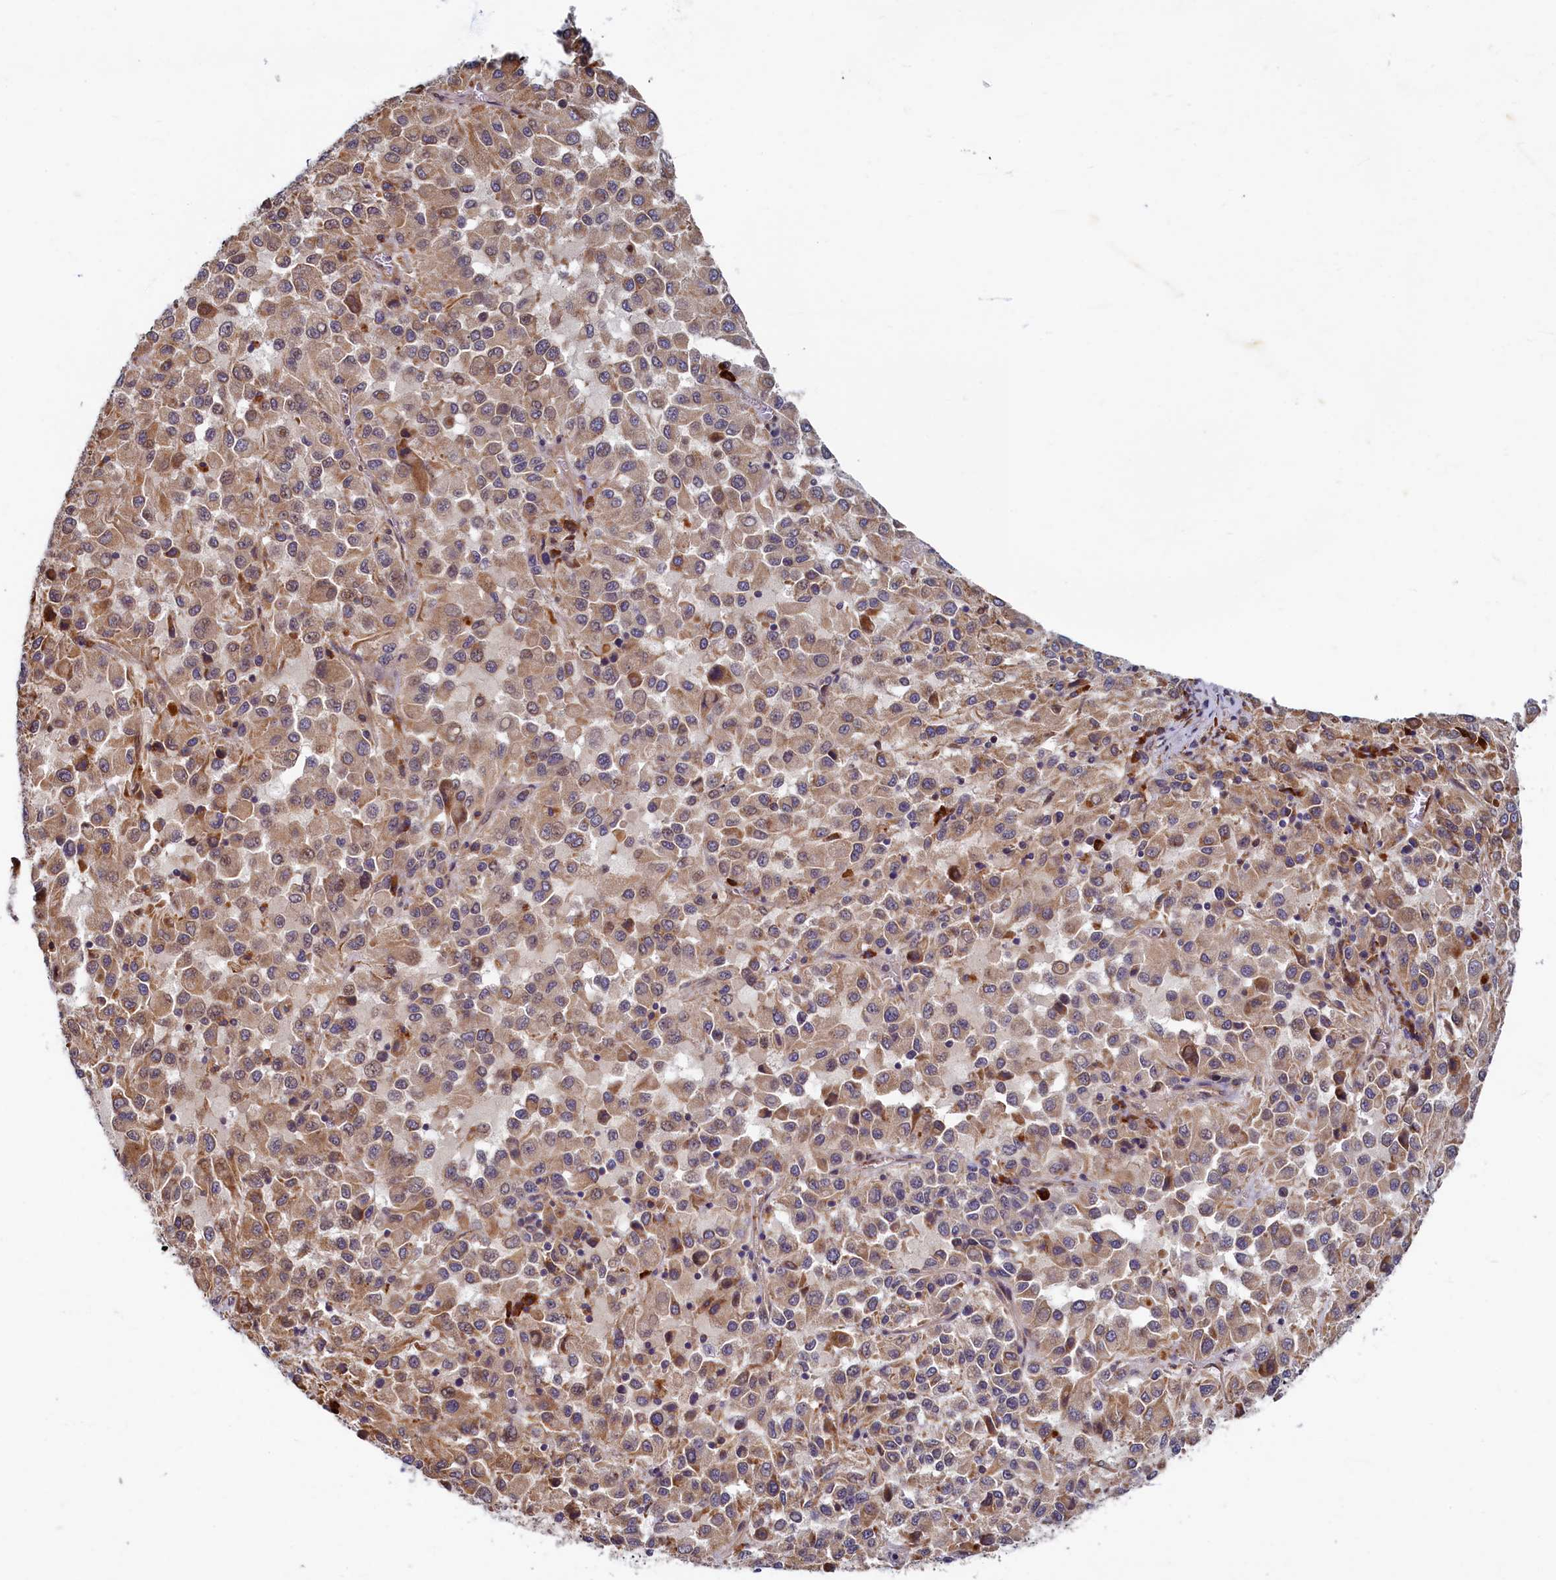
{"staining": {"intensity": "weak", "quantity": ">75%", "location": "cytoplasmic/membranous"}, "tissue": "melanoma", "cell_type": "Tumor cells", "image_type": "cancer", "snomed": [{"axis": "morphology", "description": "Malignant melanoma, Metastatic site"}, {"axis": "topography", "description": "Lung"}], "caption": "Immunohistochemical staining of malignant melanoma (metastatic site) displays weak cytoplasmic/membranous protein expression in approximately >75% of tumor cells.", "gene": "SLC16A14", "patient": {"sex": "male", "age": 64}}